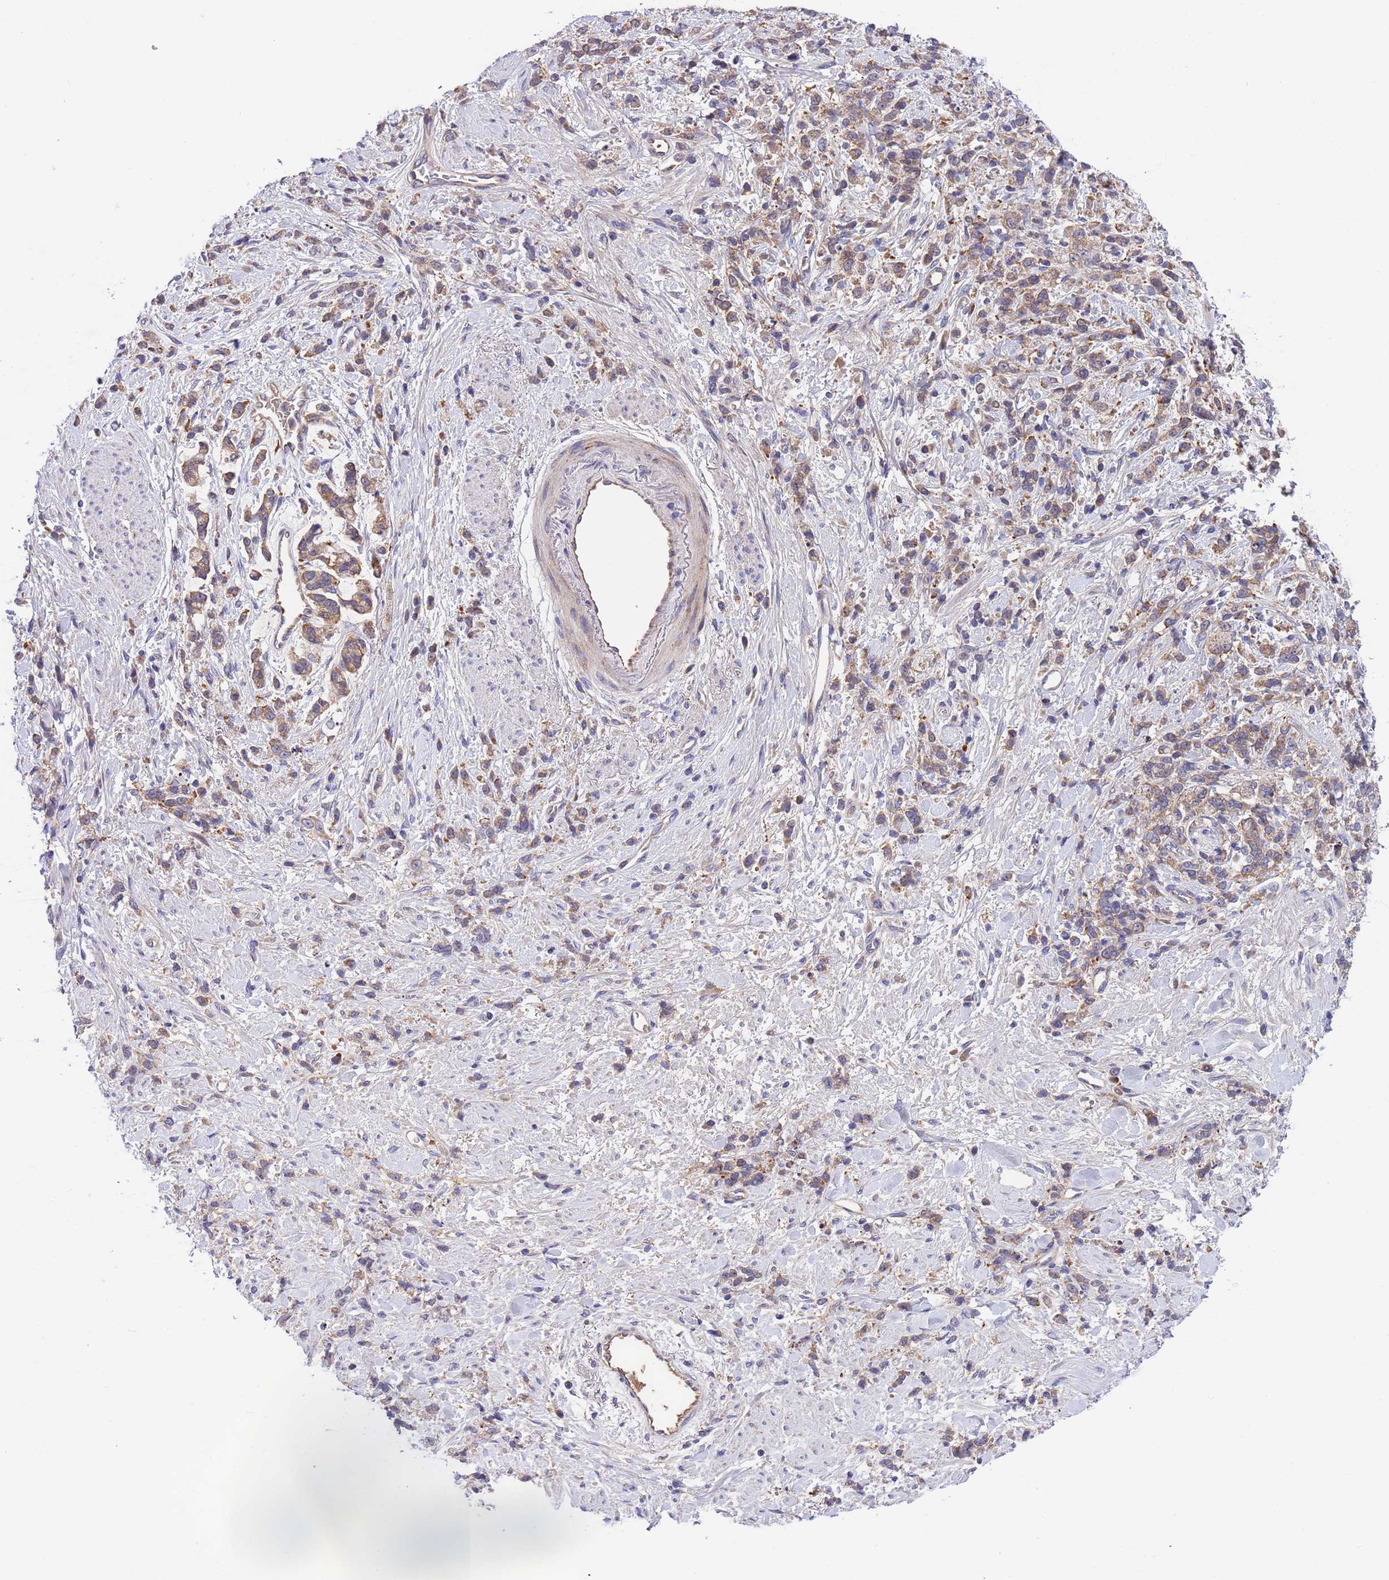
{"staining": {"intensity": "weak", "quantity": ">75%", "location": "cytoplasmic/membranous"}, "tissue": "stomach cancer", "cell_type": "Tumor cells", "image_type": "cancer", "snomed": [{"axis": "morphology", "description": "Adenocarcinoma, NOS"}, {"axis": "topography", "description": "Stomach"}], "caption": "IHC of human stomach cancer (adenocarcinoma) displays low levels of weak cytoplasmic/membranous expression in about >75% of tumor cells.", "gene": "PARP16", "patient": {"sex": "female", "age": 60}}